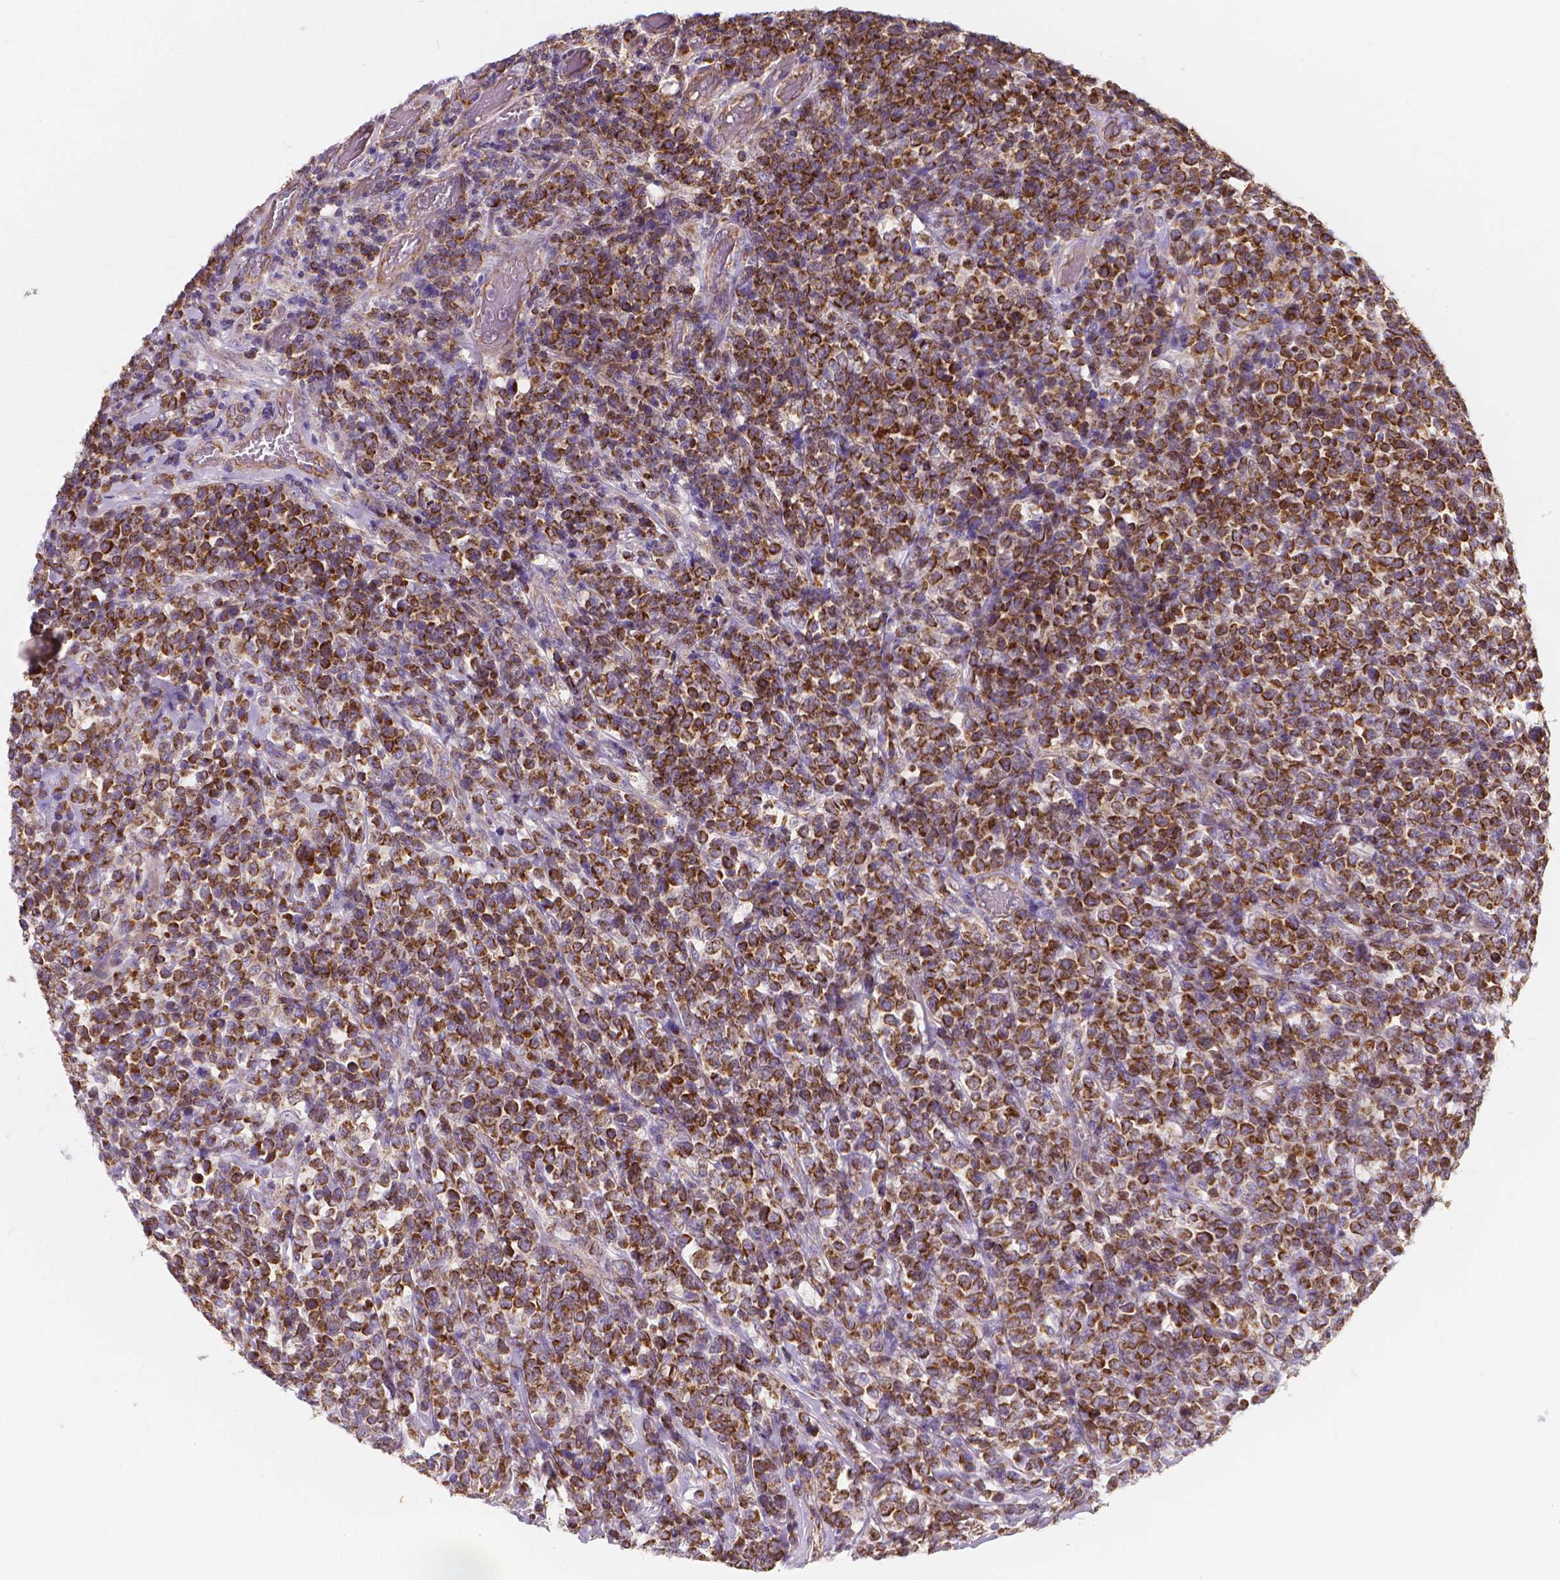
{"staining": {"intensity": "strong", "quantity": ">75%", "location": "cytoplasmic/membranous"}, "tissue": "lymphoma", "cell_type": "Tumor cells", "image_type": "cancer", "snomed": [{"axis": "morphology", "description": "Malignant lymphoma, non-Hodgkin's type, High grade"}, {"axis": "topography", "description": "Soft tissue"}], "caption": "Tumor cells display high levels of strong cytoplasmic/membranous staining in about >75% of cells in lymphoma.", "gene": "SNCAIP", "patient": {"sex": "female", "age": 56}}